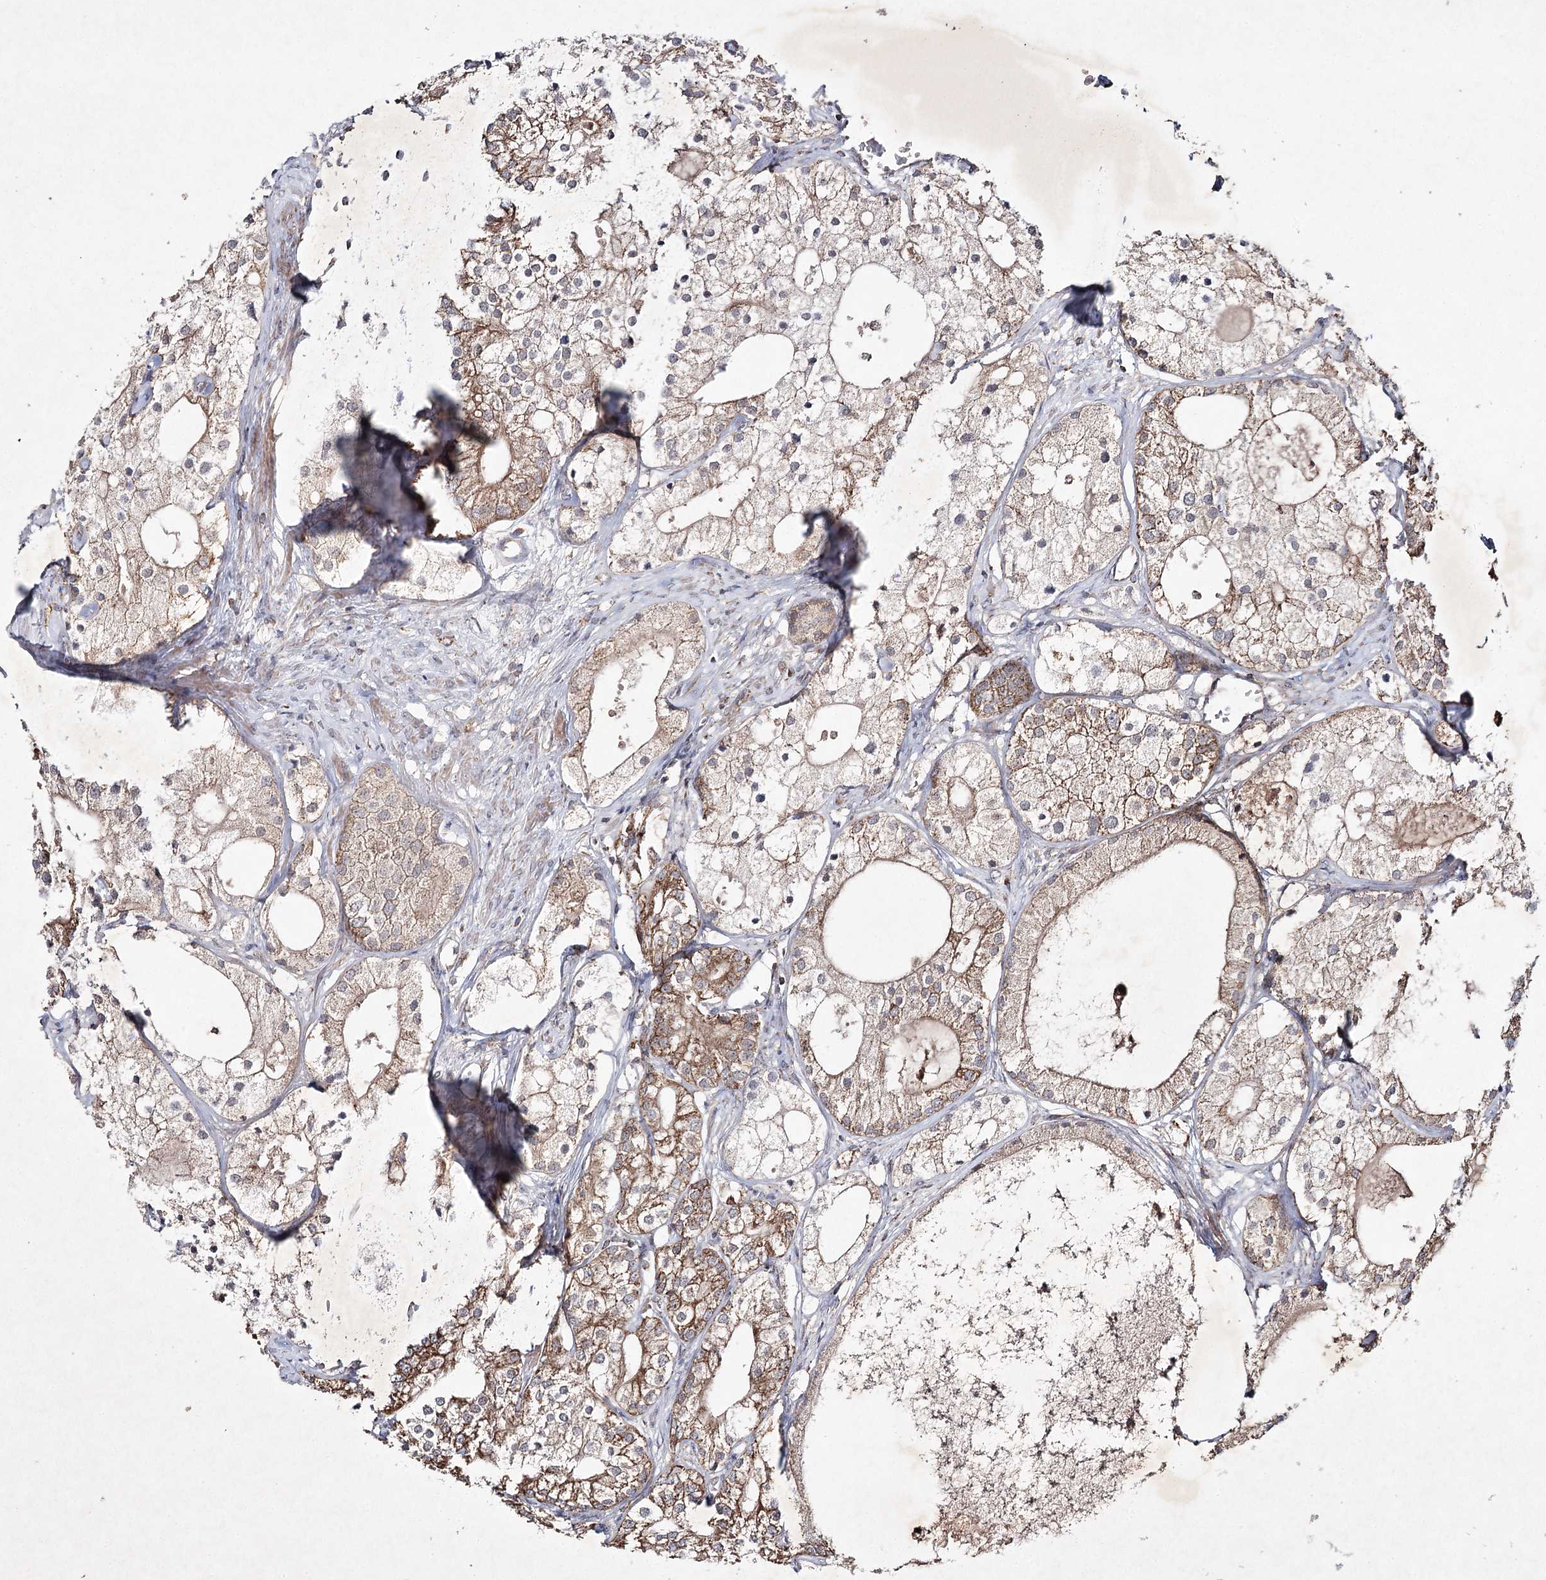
{"staining": {"intensity": "moderate", "quantity": "25%-75%", "location": "cytoplasmic/membranous"}, "tissue": "prostate cancer", "cell_type": "Tumor cells", "image_type": "cancer", "snomed": [{"axis": "morphology", "description": "Adenocarcinoma, Low grade"}, {"axis": "topography", "description": "Prostate"}], "caption": "Prostate cancer (low-grade adenocarcinoma) stained for a protein (brown) displays moderate cytoplasmic/membranous positive positivity in about 25%-75% of tumor cells.", "gene": "PIK3CB", "patient": {"sex": "male", "age": 69}}